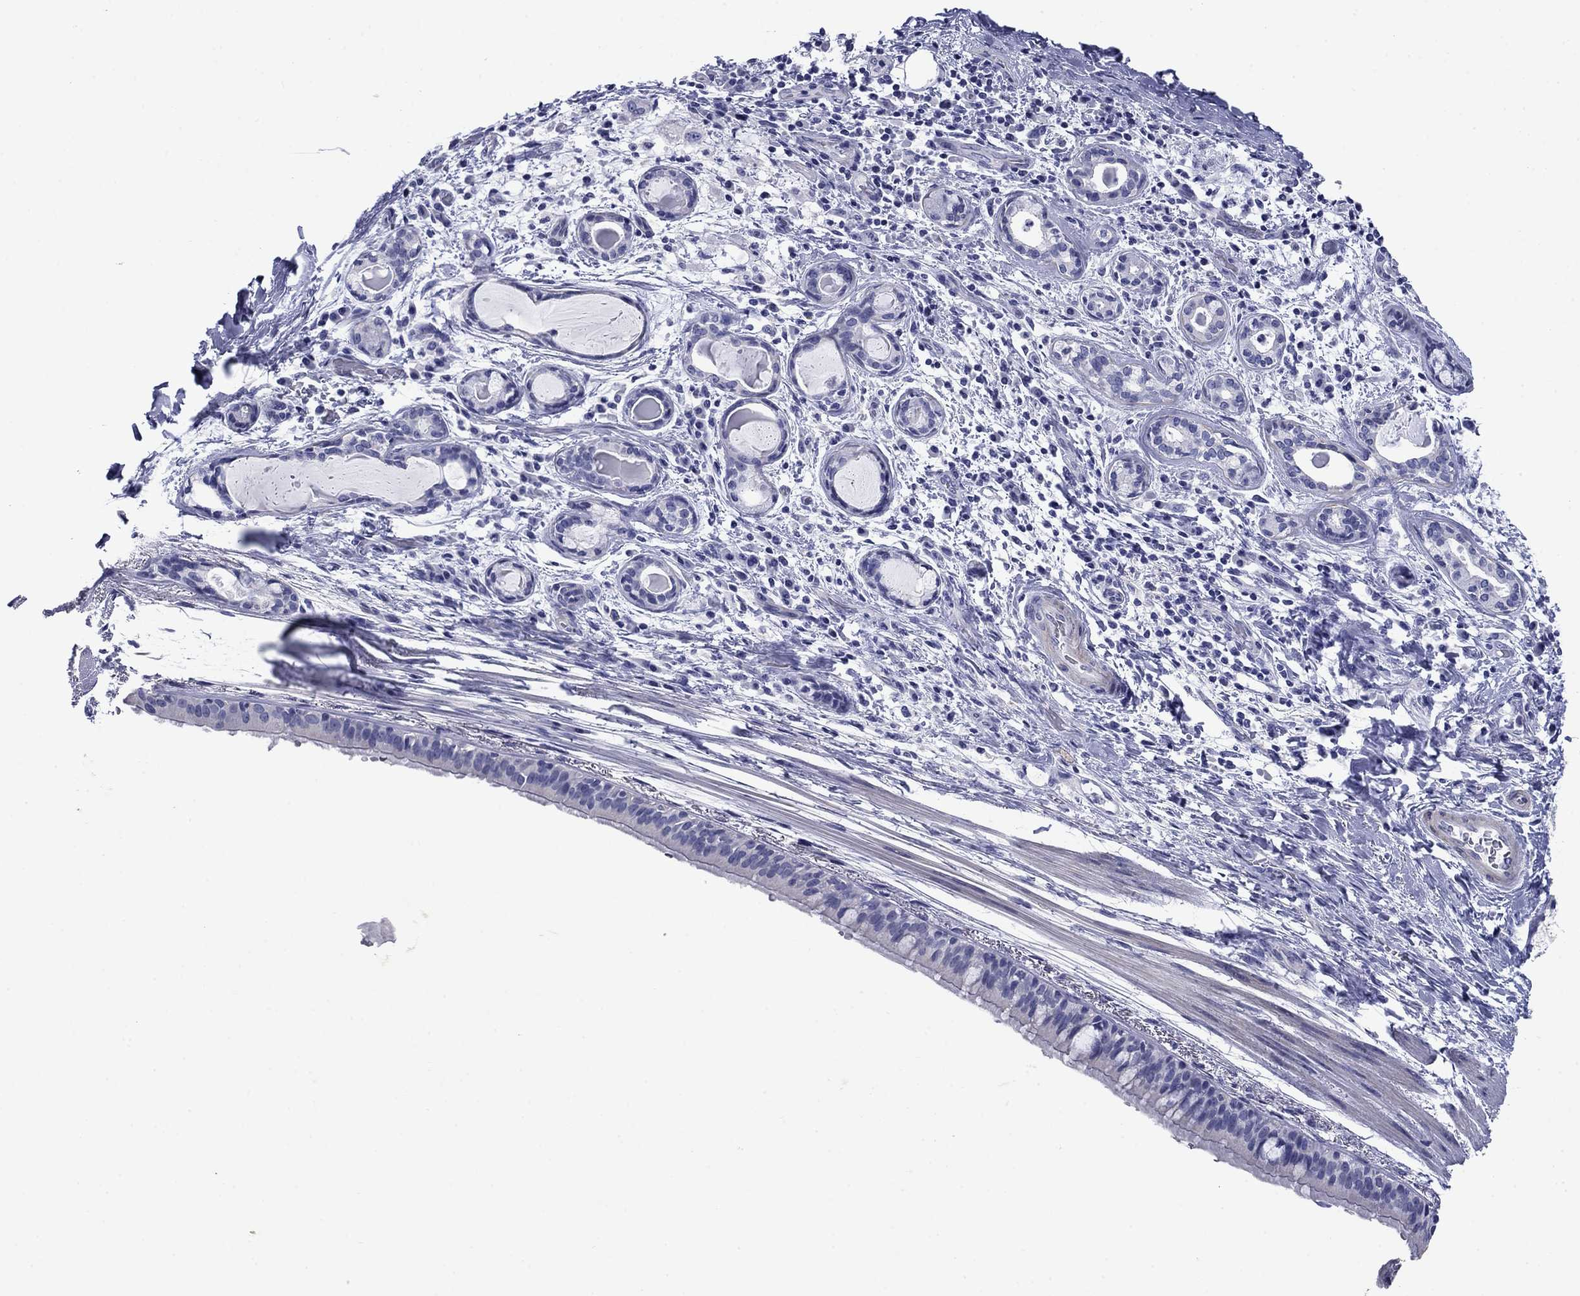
{"staining": {"intensity": "negative", "quantity": "none", "location": "none"}, "tissue": "bronchus", "cell_type": "Respiratory epithelial cells", "image_type": "normal", "snomed": [{"axis": "morphology", "description": "Normal tissue, NOS"}, {"axis": "morphology", "description": "Squamous cell carcinoma, NOS"}, {"axis": "topography", "description": "Bronchus"}, {"axis": "topography", "description": "Lung"}], "caption": "Immunohistochemical staining of normal human bronchus demonstrates no significant expression in respiratory epithelial cells. (DAB immunohistochemistry with hematoxylin counter stain).", "gene": "PRKCG", "patient": {"sex": "male", "age": 69}}